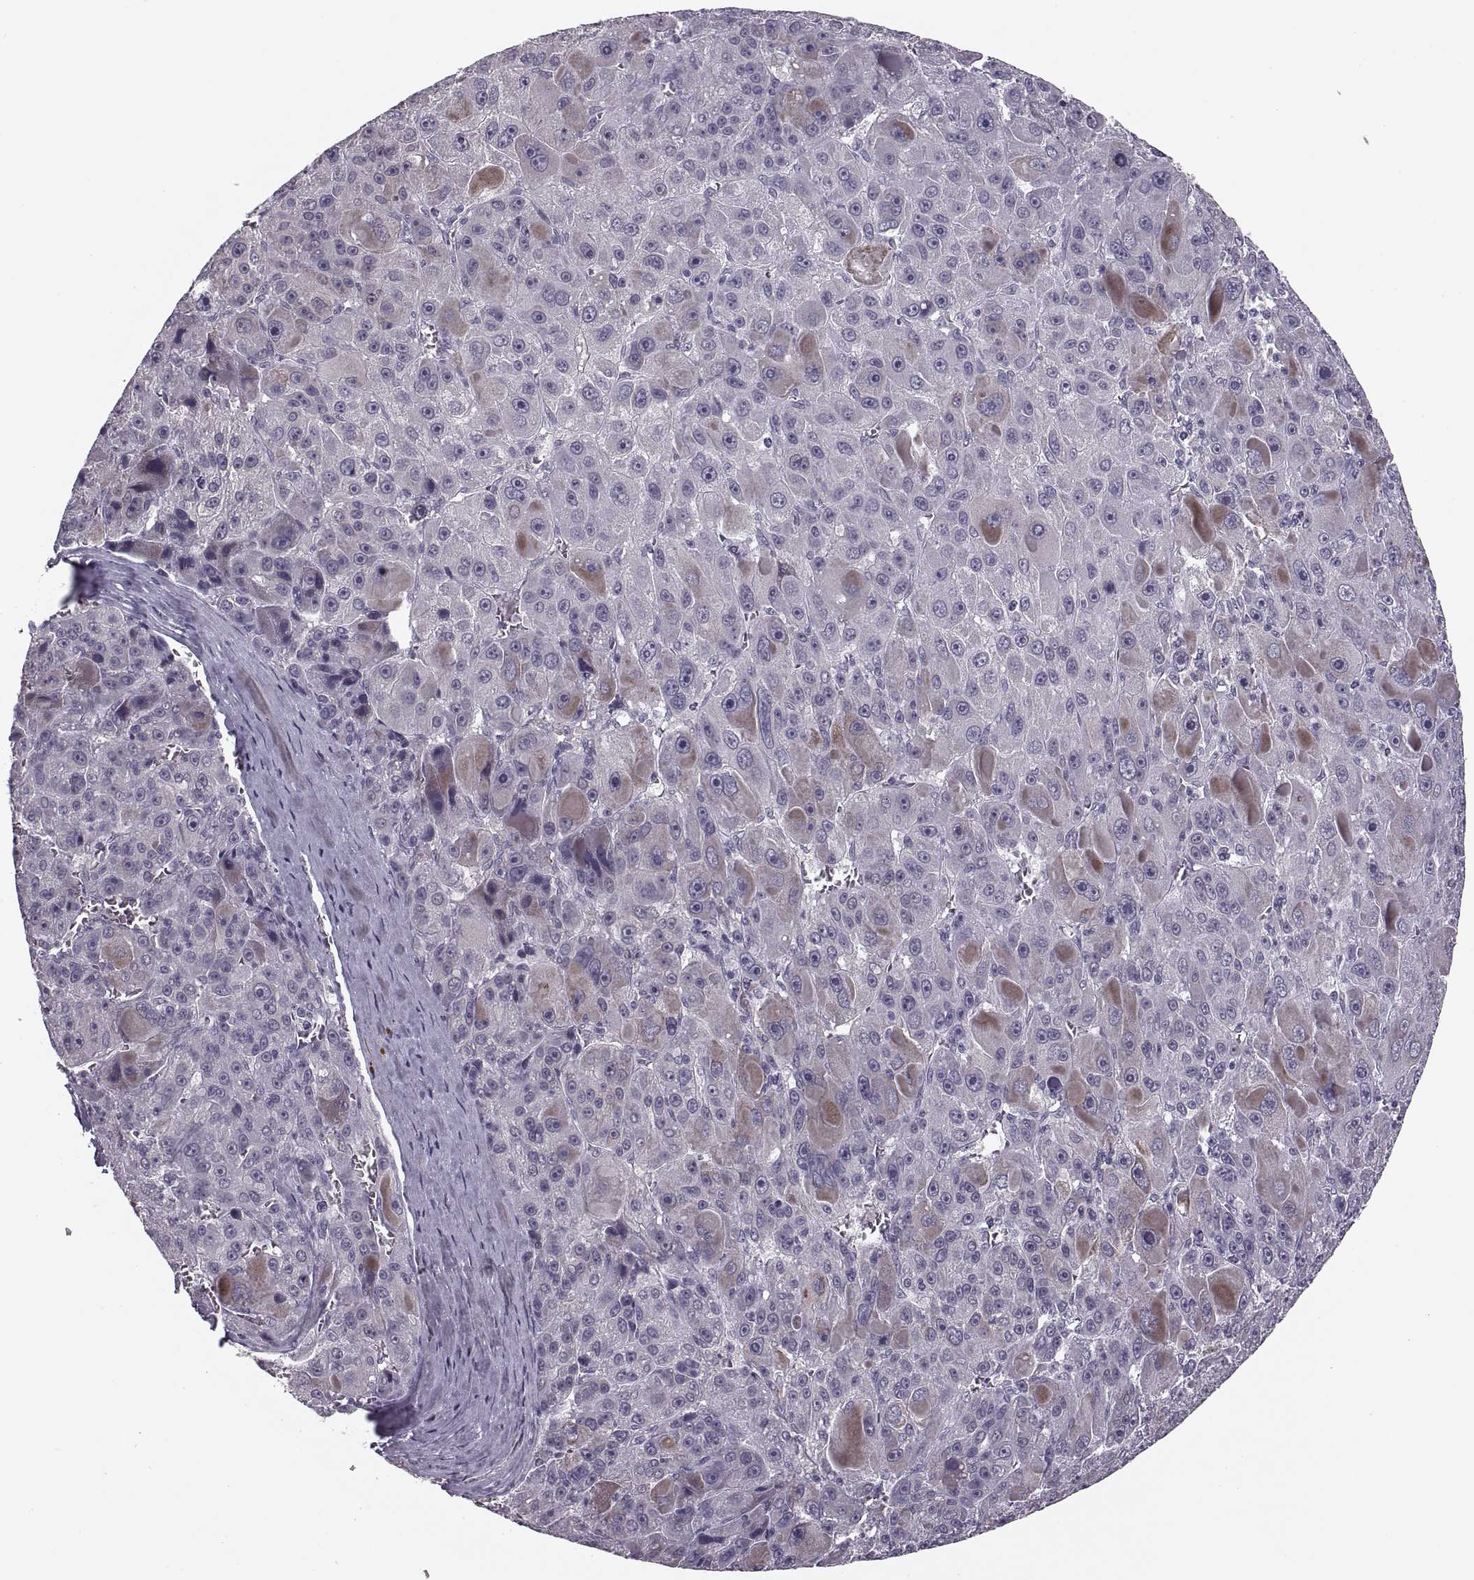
{"staining": {"intensity": "negative", "quantity": "none", "location": "none"}, "tissue": "liver cancer", "cell_type": "Tumor cells", "image_type": "cancer", "snomed": [{"axis": "morphology", "description": "Carcinoma, Hepatocellular, NOS"}, {"axis": "topography", "description": "Liver"}], "caption": "IHC histopathology image of neoplastic tissue: hepatocellular carcinoma (liver) stained with DAB displays no significant protein positivity in tumor cells.", "gene": "PAGE5", "patient": {"sex": "male", "age": 76}}